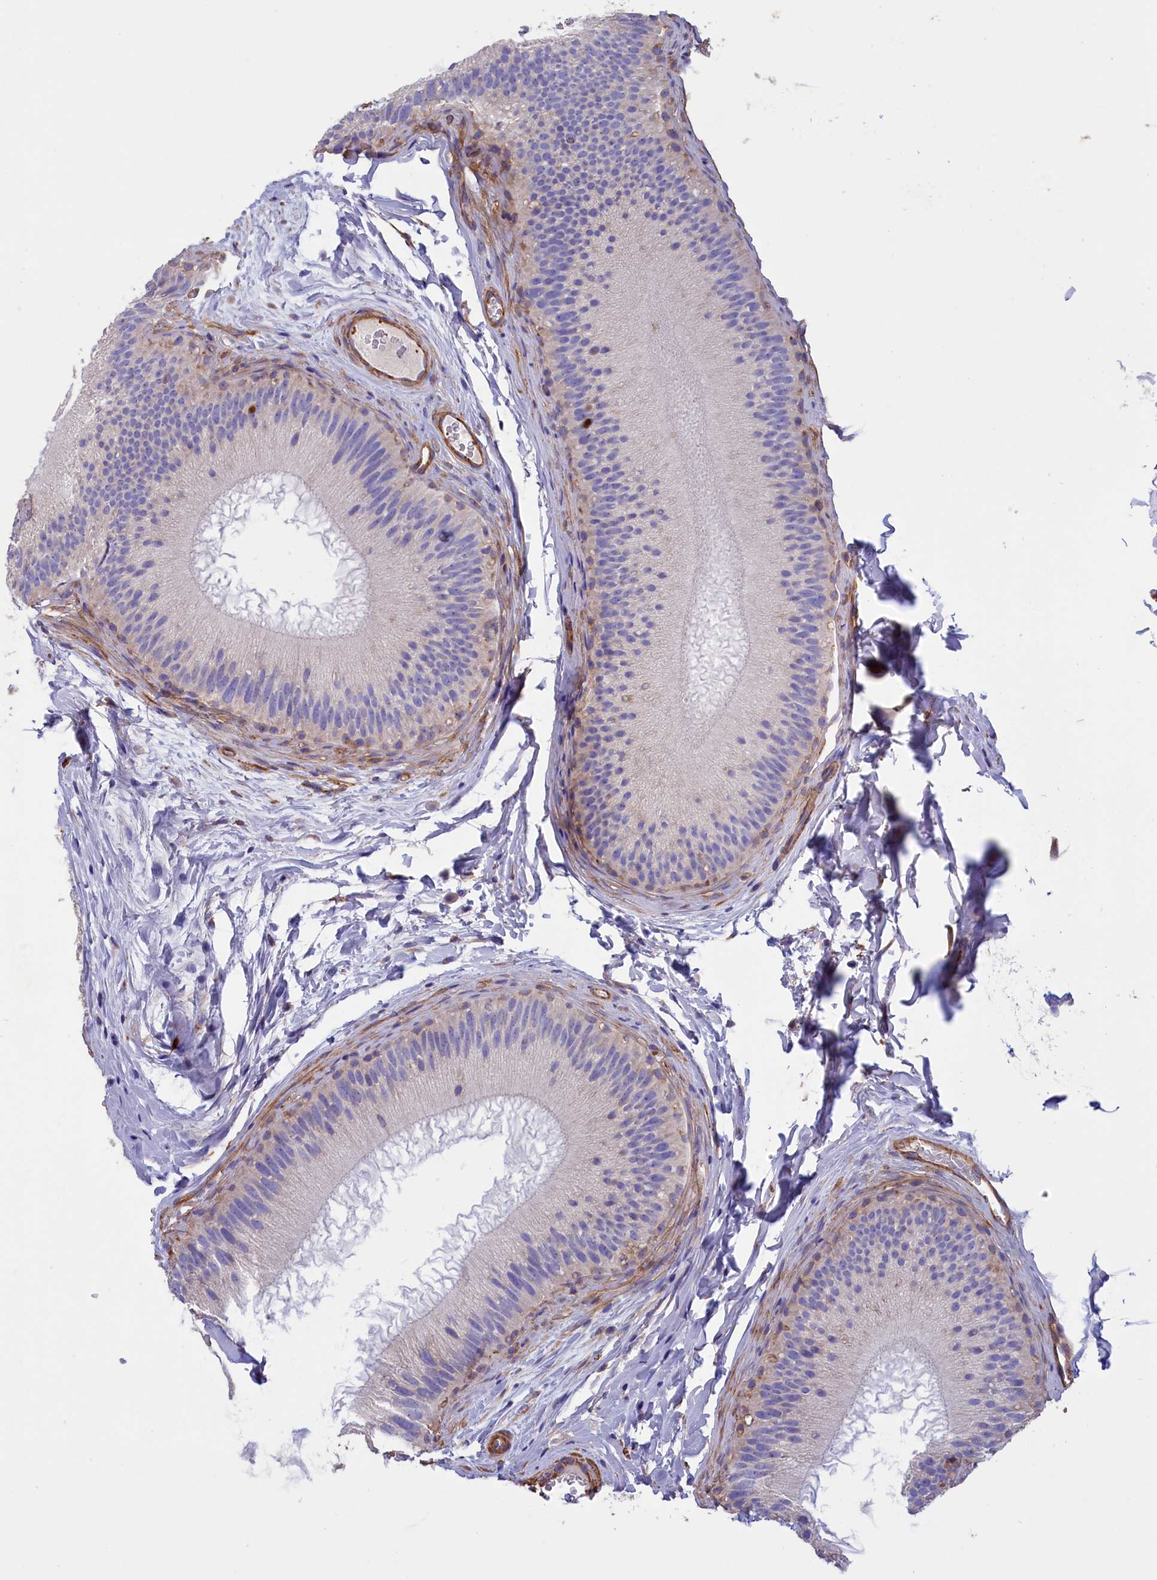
{"staining": {"intensity": "weak", "quantity": "25%-75%", "location": "cytoplasmic/membranous"}, "tissue": "epididymis", "cell_type": "Glandular cells", "image_type": "normal", "snomed": [{"axis": "morphology", "description": "Normal tissue, NOS"}, {"axis": "topography", "description": "Epididymis"}], "caption": "This is an image of immunohistochemistry (IHC) staining of benign epididymis, which shows weak positivity in the cytoplasmic/membranous of glandular cells.", "gene": "AMDHD2", "patient": {"sex": "male", "age": 45}}